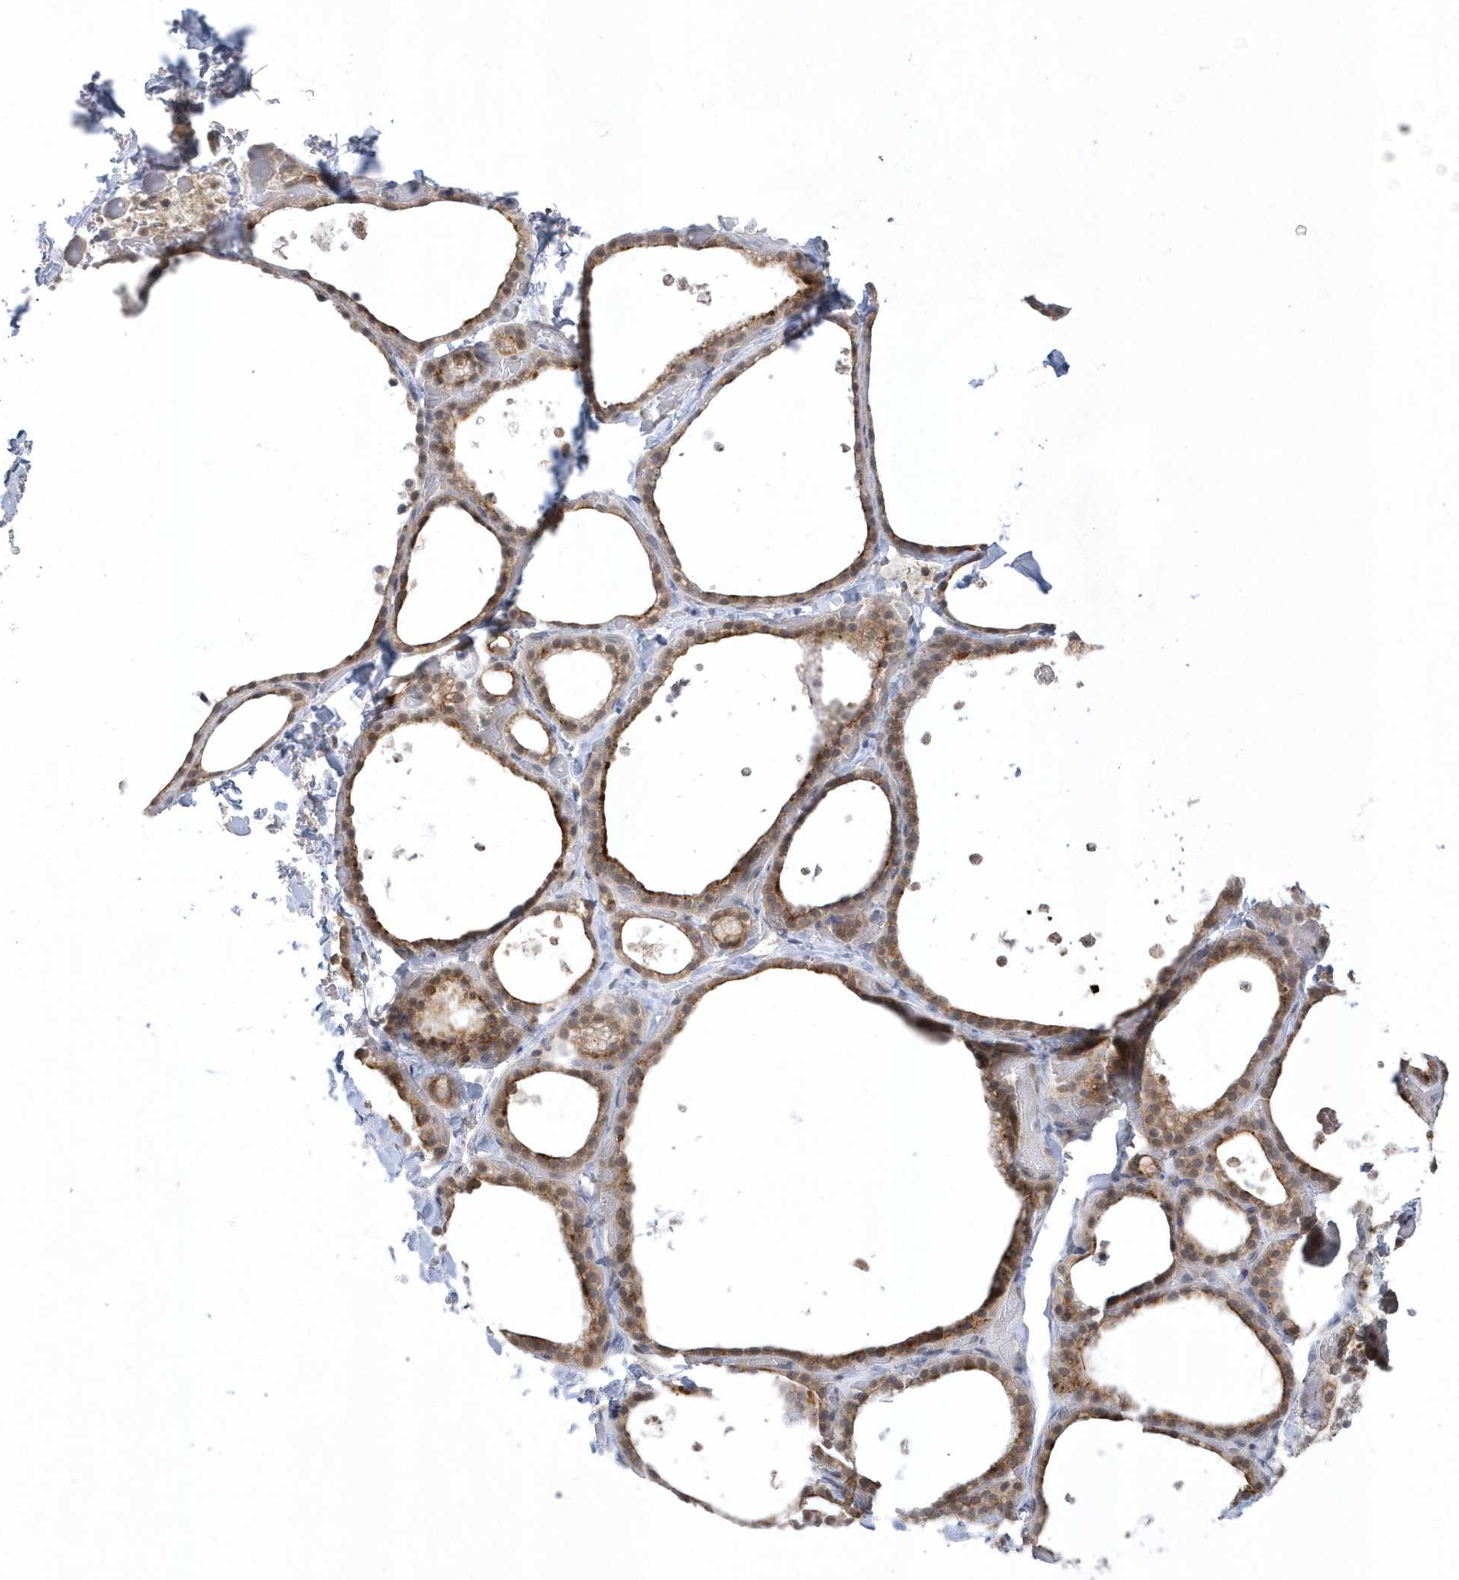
{"staining": {"intensity": "moderate", "quantity": ">75%", "location": "cytoplasmic/membranous,nuclear"}, "tissue": "thyroid gland", "cell_type": "Glandular cells", "image_type": "normal", "snomed": [{"axis": "morphology", "description": "Normal tissue, NOS"}, {"axis": "topography", "description": "Thyroid gland"}], "caption": "This is an image of immunohistochemistry staining of benign thyroid gland, which shows moderate expression in the cytoplasmic/membranous,nuclear of glandular cells.", "gene": "ZC3H12D", "patient": {"sex": "female", "age": 44}}